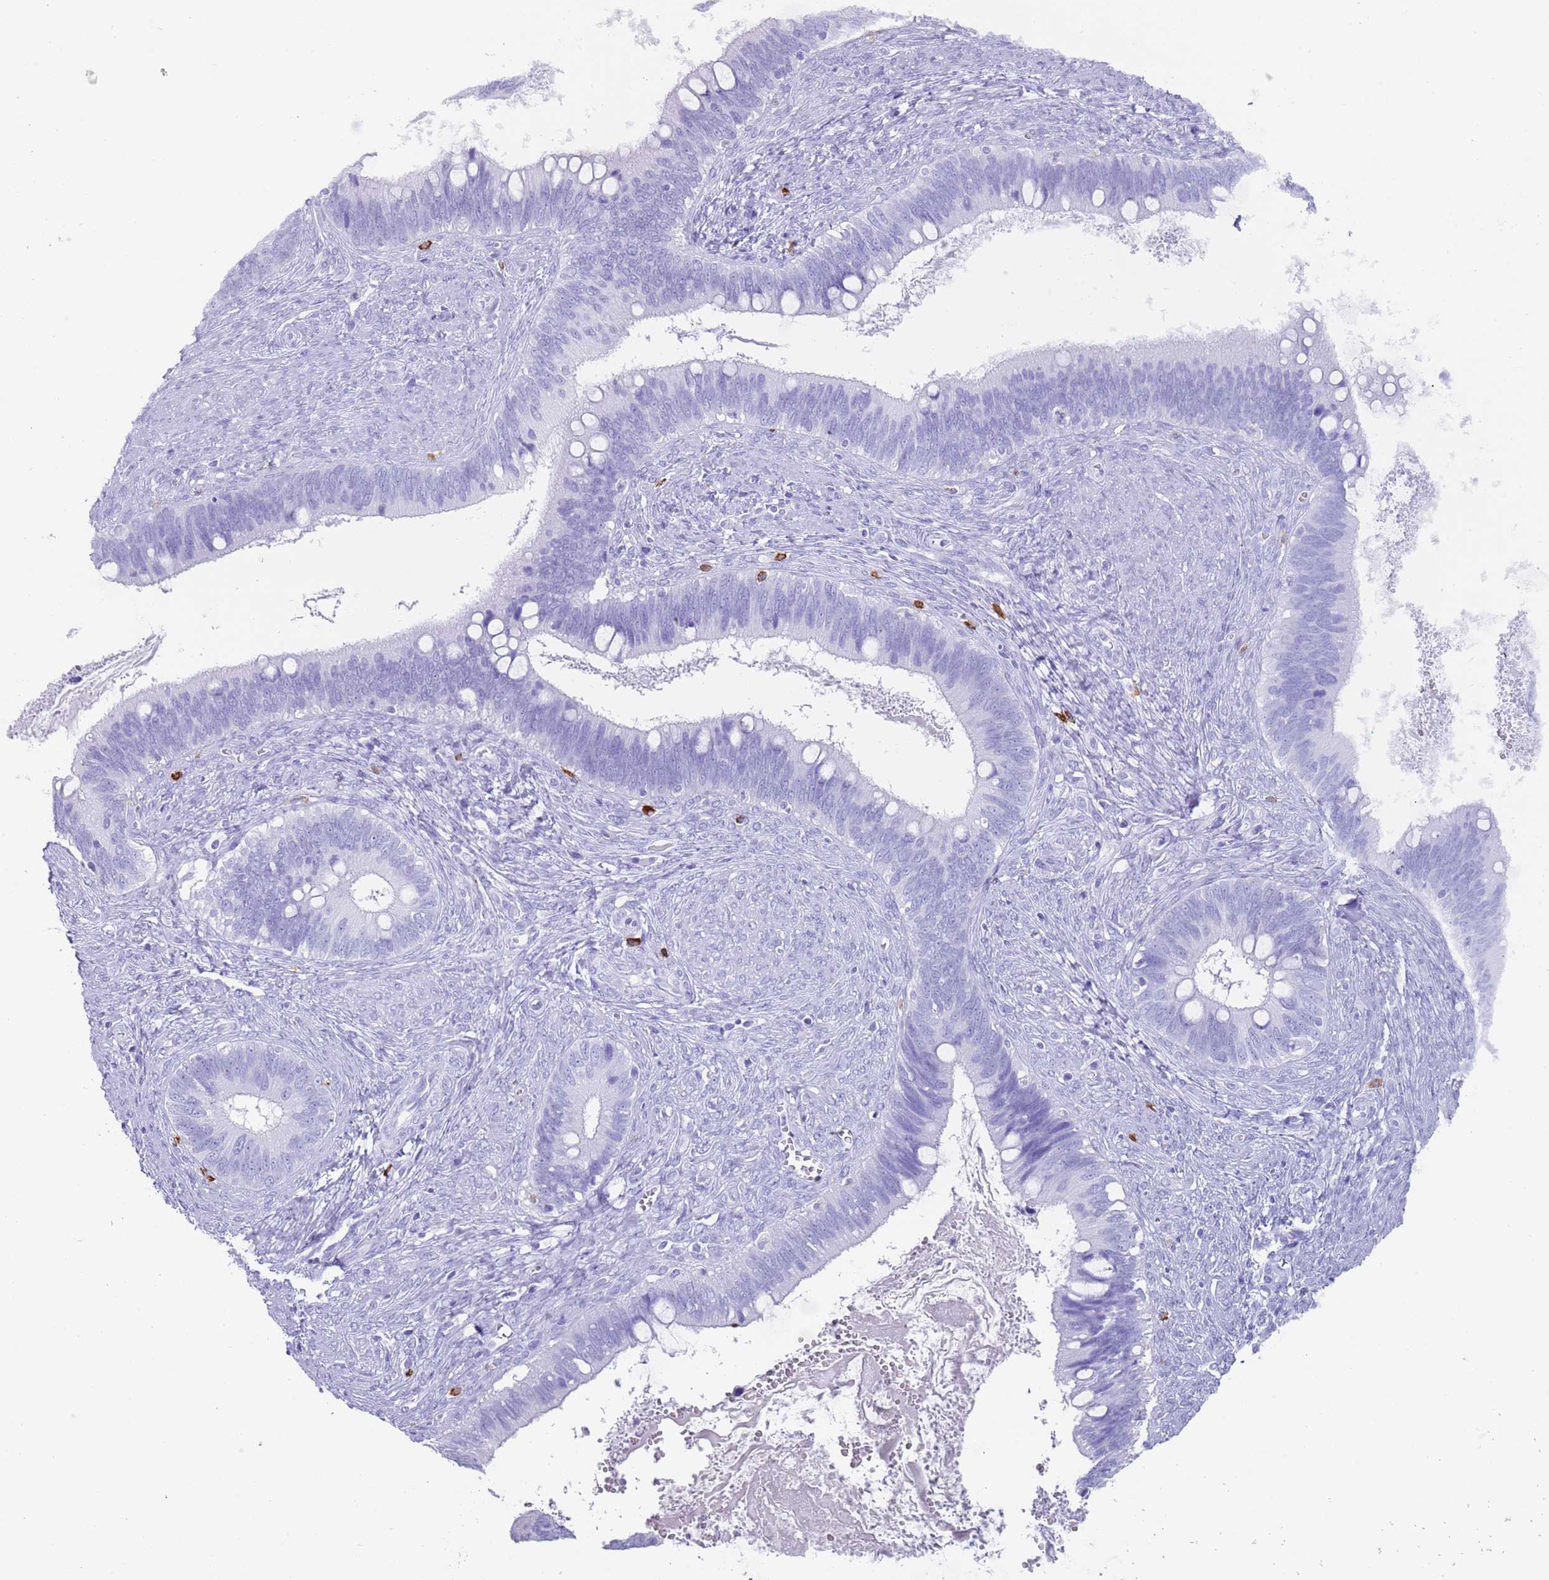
{"staining": {"intensity": "negative", "quantity": "none", "location": "none"}, "tissue": "cervical cancer", "cell_type": "Tumor cells", "image_type": "cancer", "snomed": [{"axis": "morphology", "description": "Adenocarcinoma, NOS"}, {"axis": "topography", "description": "Cervix"}], "caption": "IHC image of cervical adenocarcinoma stained for a protein (brown), which demonstrates no positivity in tumor cells.", "gene": "MYADML2", "patient": {"sex": "female", "age": 42}}